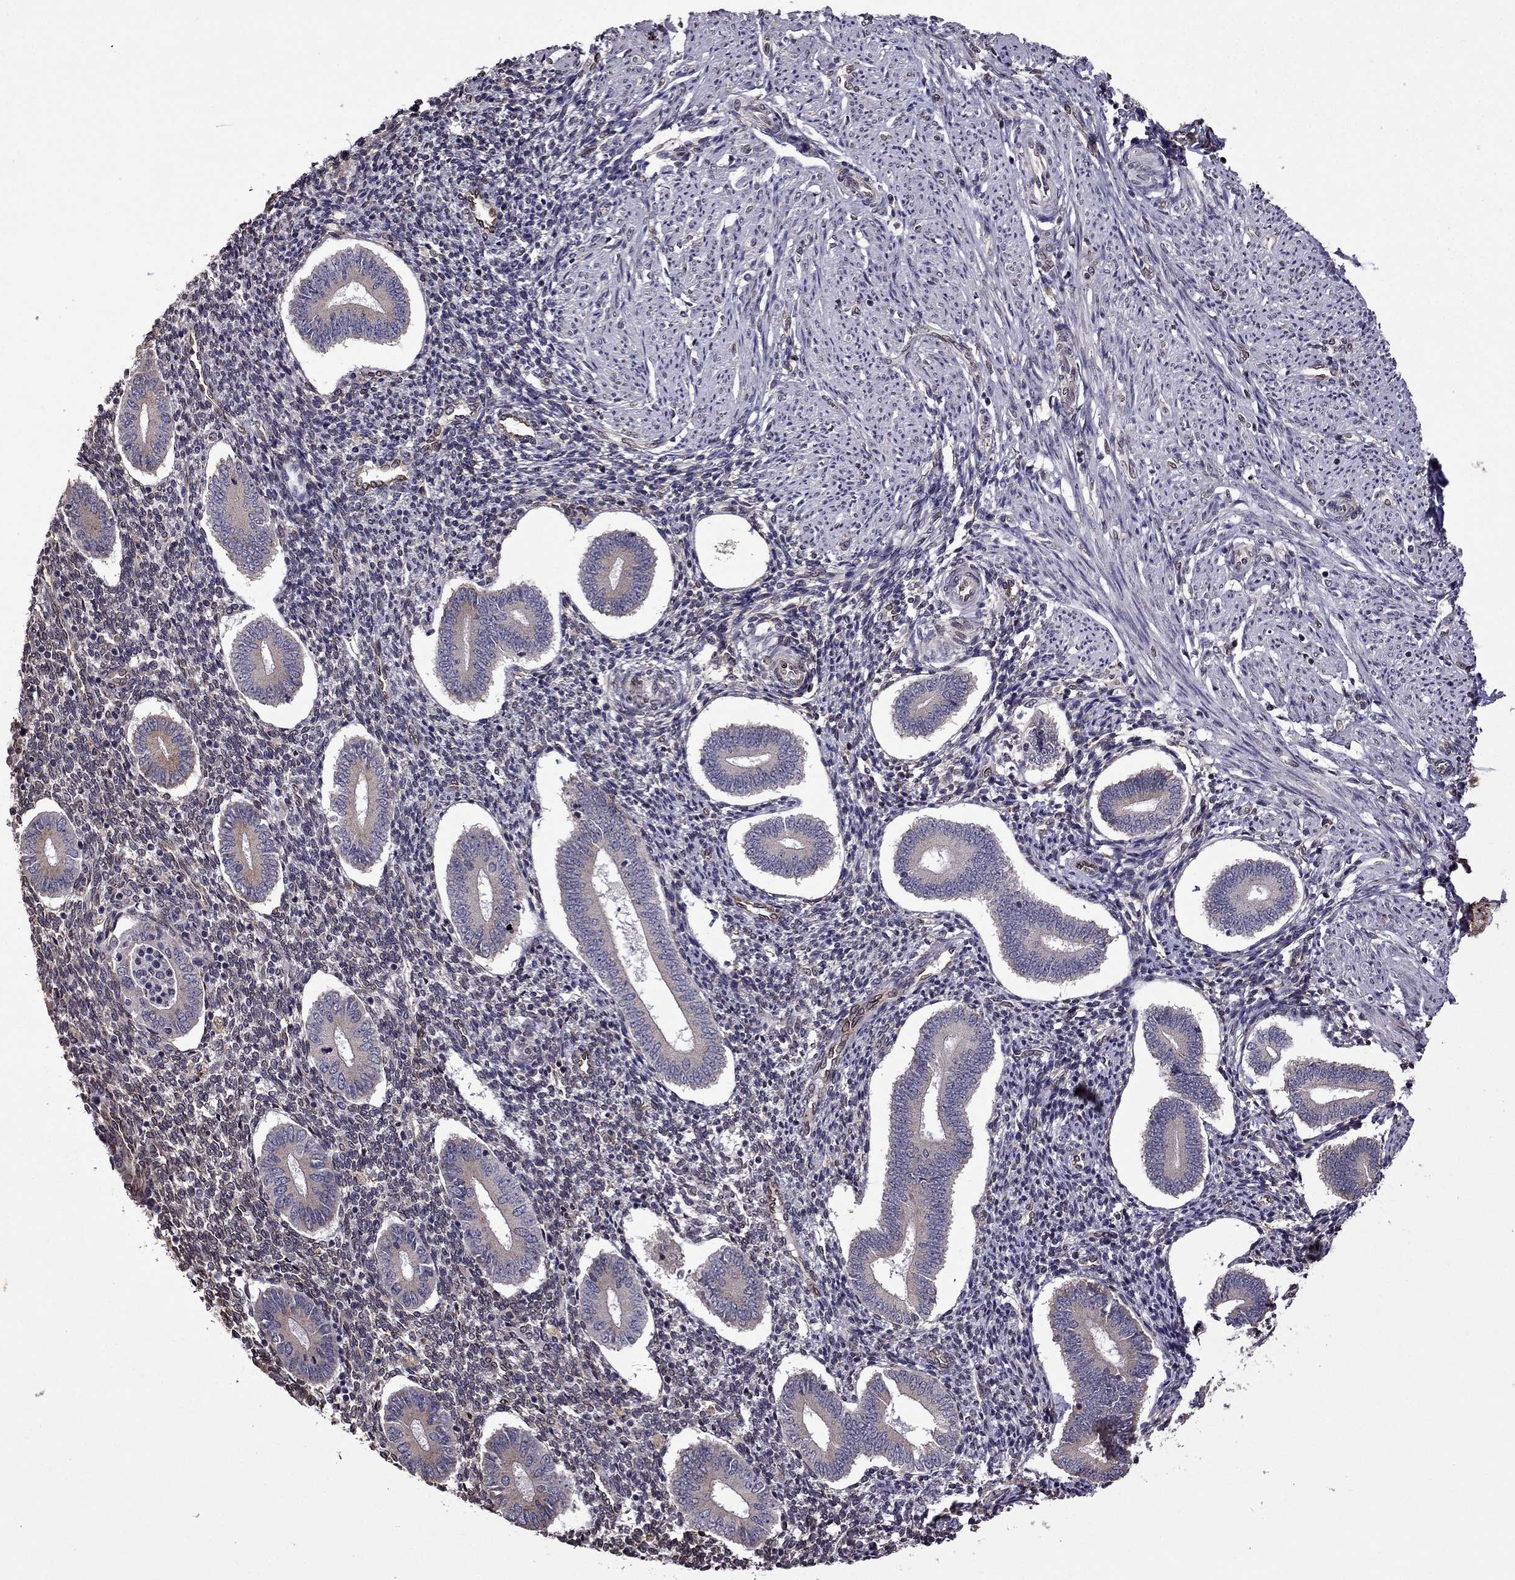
{"staining": {"intensity": "weak", "quantity": "<25%", "location": "cytoplasmic/membranous"}, "tissue": "endometrium", "cell_type": "Cells in endometrial stroma", "image_type": "normal", "snomed": [{"axis": "morphology", "description": "Normal tissue, NOS"}, {"axis": "topography", "description": "Endometrium"}], "caption": "High power microscopy image of an IHC micrograph of unremarkable endometrium, revealing no significant staining in cells in endometrial stroma.", "gene": "IKBIP", "patient": {"sex": "female", "age": 40}}